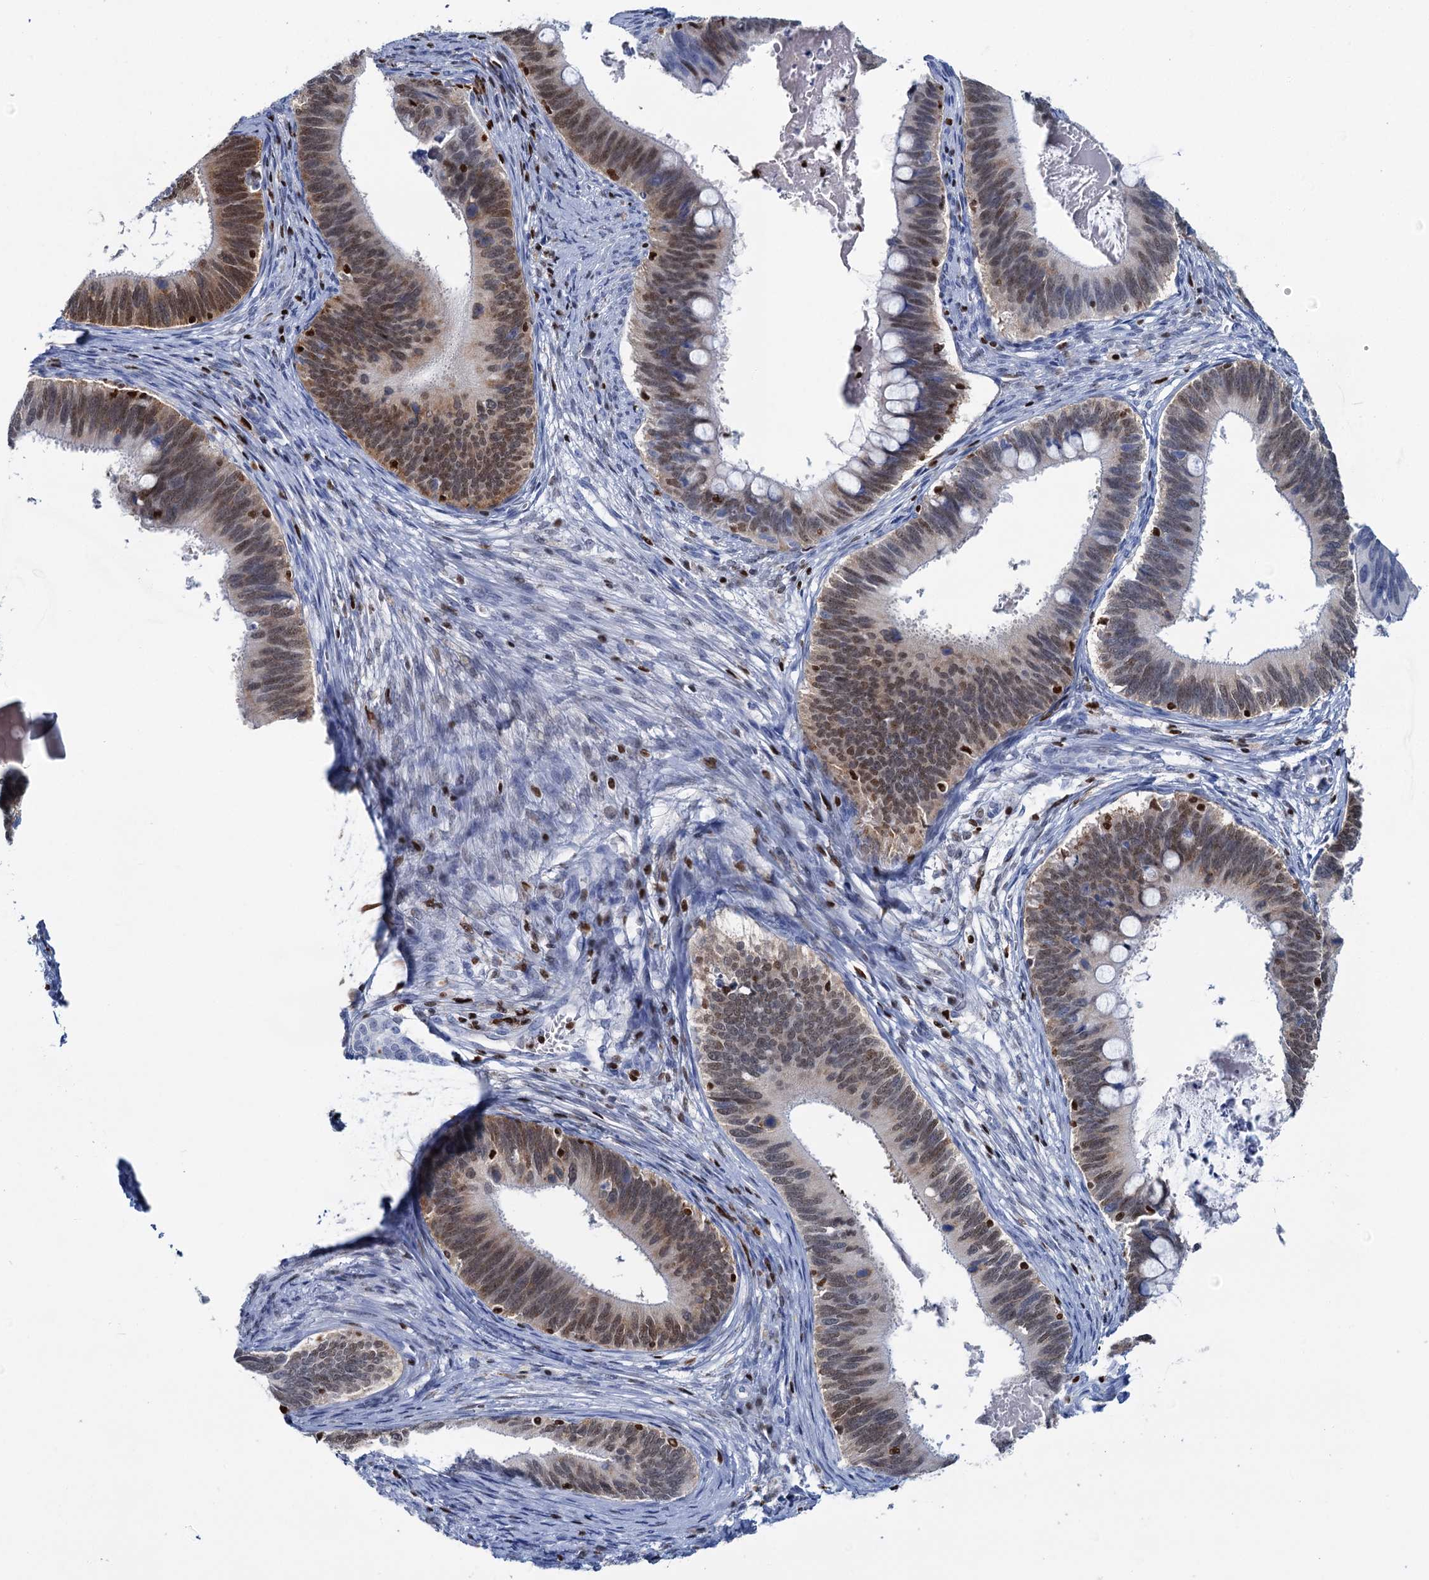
{"staining": {"intensity": "moderate", "quantity": "25%-75%", "location": "nuclear"}, "tissue": "cervical cancer", "cell_type": "Tumor cells", "image_type": "cancer", "snomed": [{"axis": "morphology", "description": "Adenocarcinoma, NOS"}, {"axis": "topography", "description": "Cervix"}], "caption": "The image demonstrates immunohistochemical staining of cervical cancer (adenocarcinoma). There is moderate nuclear staining is present in about 25%-75% of tumor cells.", "gene": "CELF2", "patient": {"sex": "female", "age": 42}}